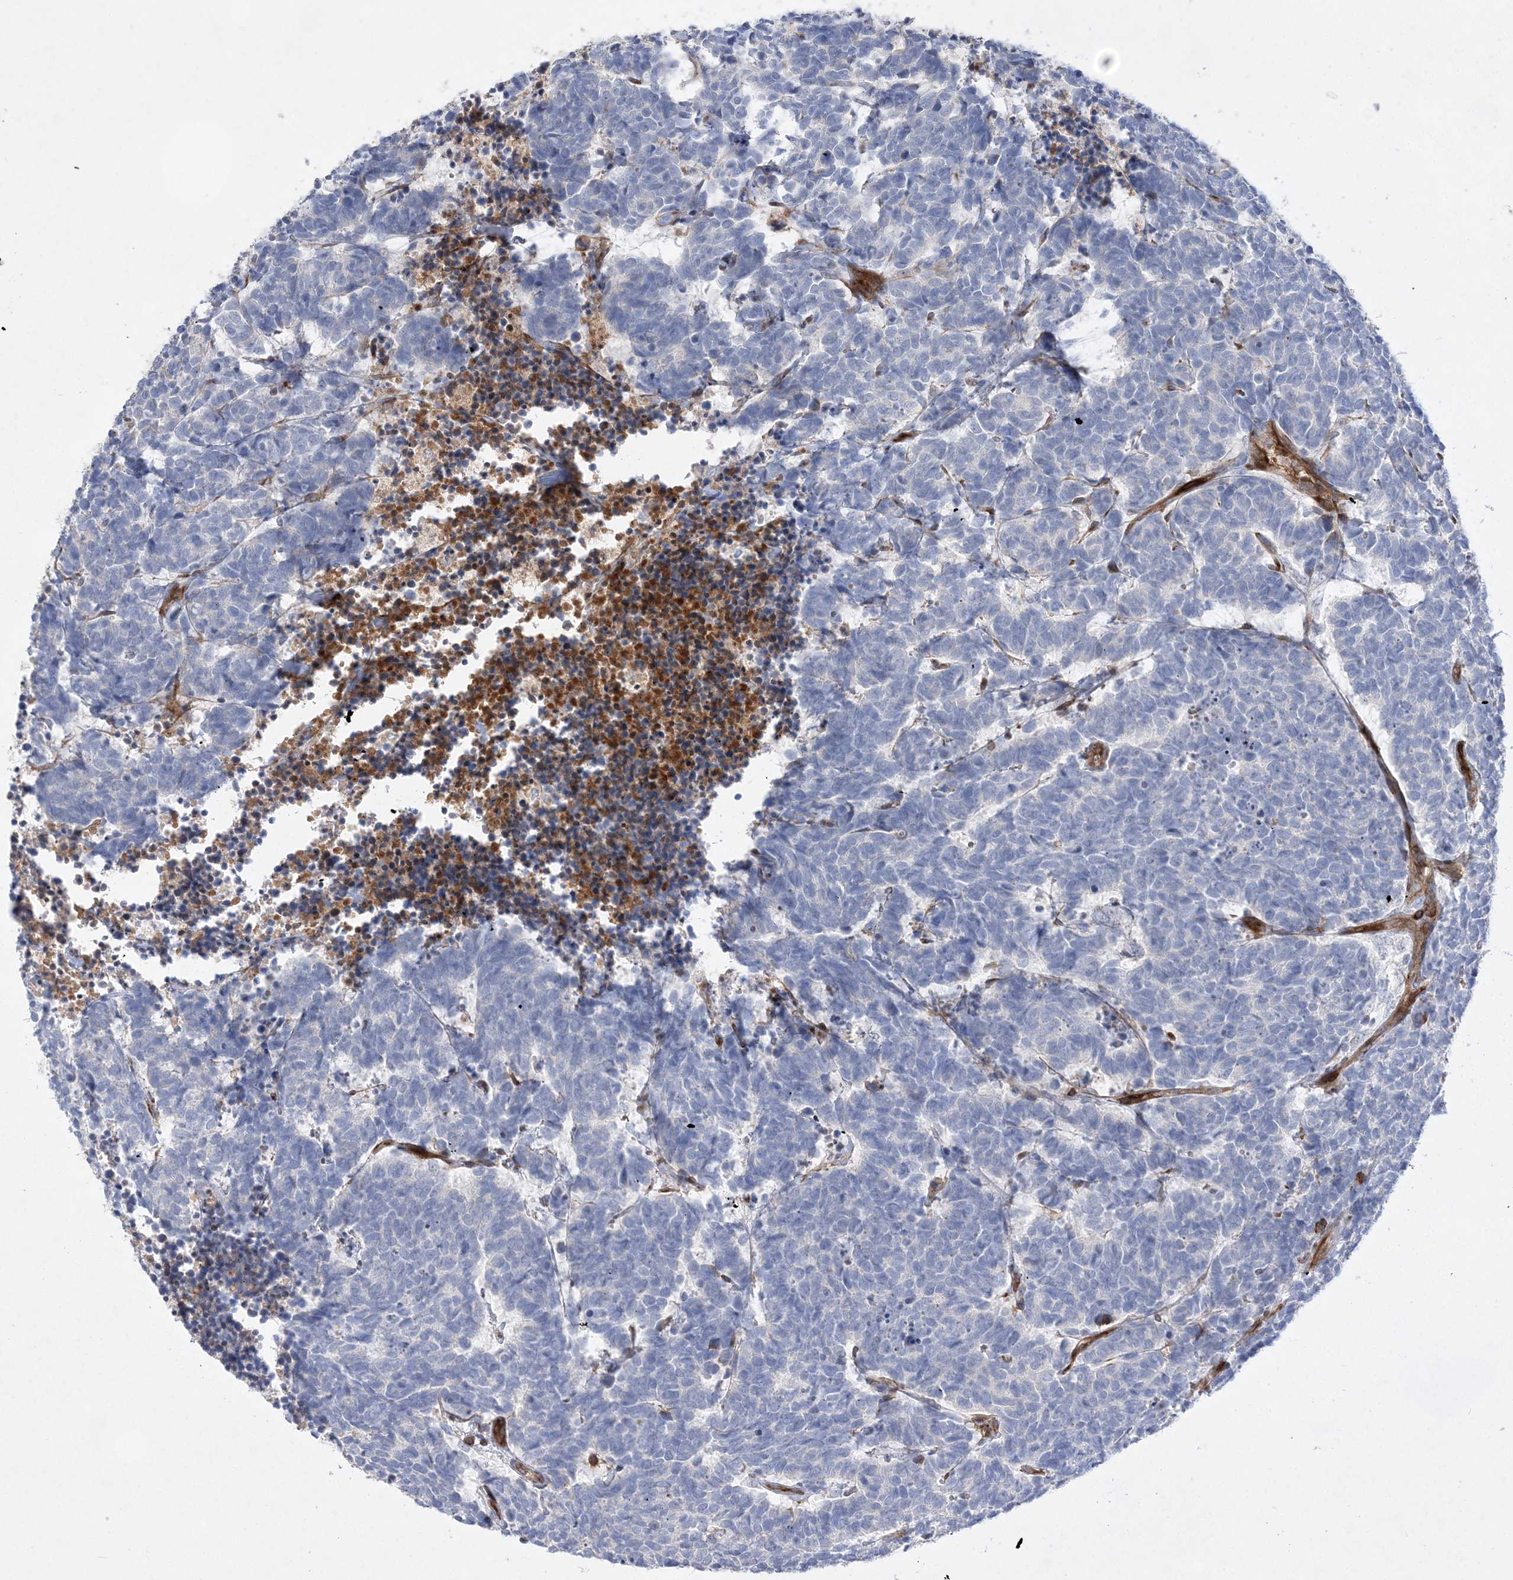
{"staining": {"intensity": "negative", "quantity": "none", "location": "none"}, "tissue": "carcinoid", "cell_type": "Tumor cells", "image_type": "cancer", "snomed": [{"axis": "morphology", "description": "Carcinoma, NOS"}, {"axis": "morphology", "description": "Carcinoid, malignant, NOS"}, {"axis": "topography", "description": "Urinary bladder"}], "caption": "This is a image of IHC staining of carcinoid, which shows no staining in tumor cells. (DAB (3,3'-diaminobenzidine) immunohistochemistry visualized using brightfield microscopy, high magnification).", "gene": "TMEM132B", "patient": {"sex": "male", "age": 57}}